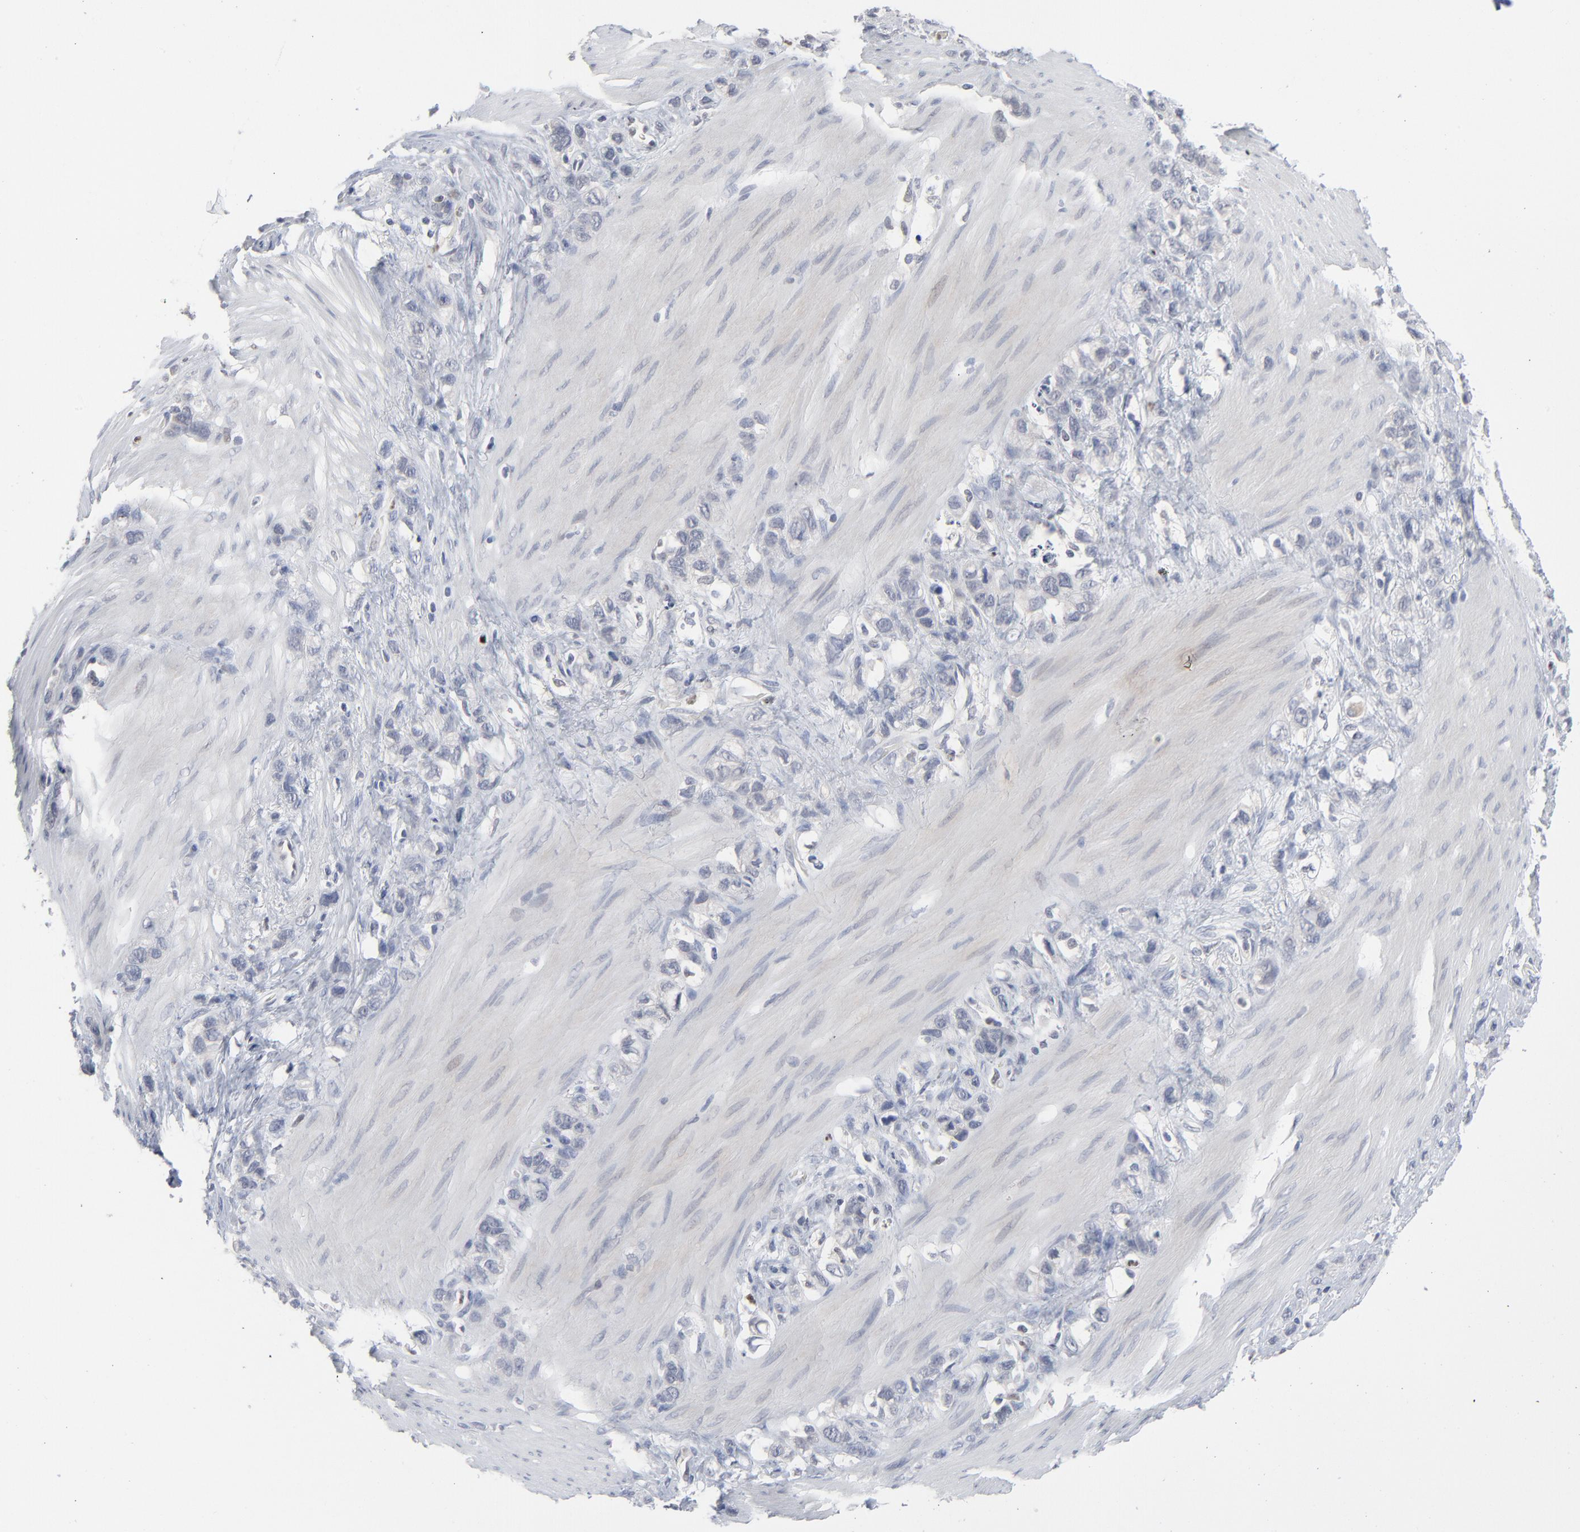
{"staining": {"intensity": "negative", "quantity": "none", "location": "none"}, "tissue": "stomach cancer", "cell_type": "Tumor cells", "image_type": "cancer", "snomed": [{"axis": "morphology", "description": "Normal tissue, NOS"}, {"axis": "morphology", "description": "Adenocarcinoma, NOS"}, {"axis": "morphology", "description": "Adenocarcinoma, High grade"}, {"axis": "topography", "description": "Stomach, upper"}, {"axis": "topography", "description": "Stomach"}], "caption": "A photomicrograph of human stomach cancer is negative for staining in tumor cells.", "gene": "FOXN2", "patient": {"sex": "female", "age": 65}}